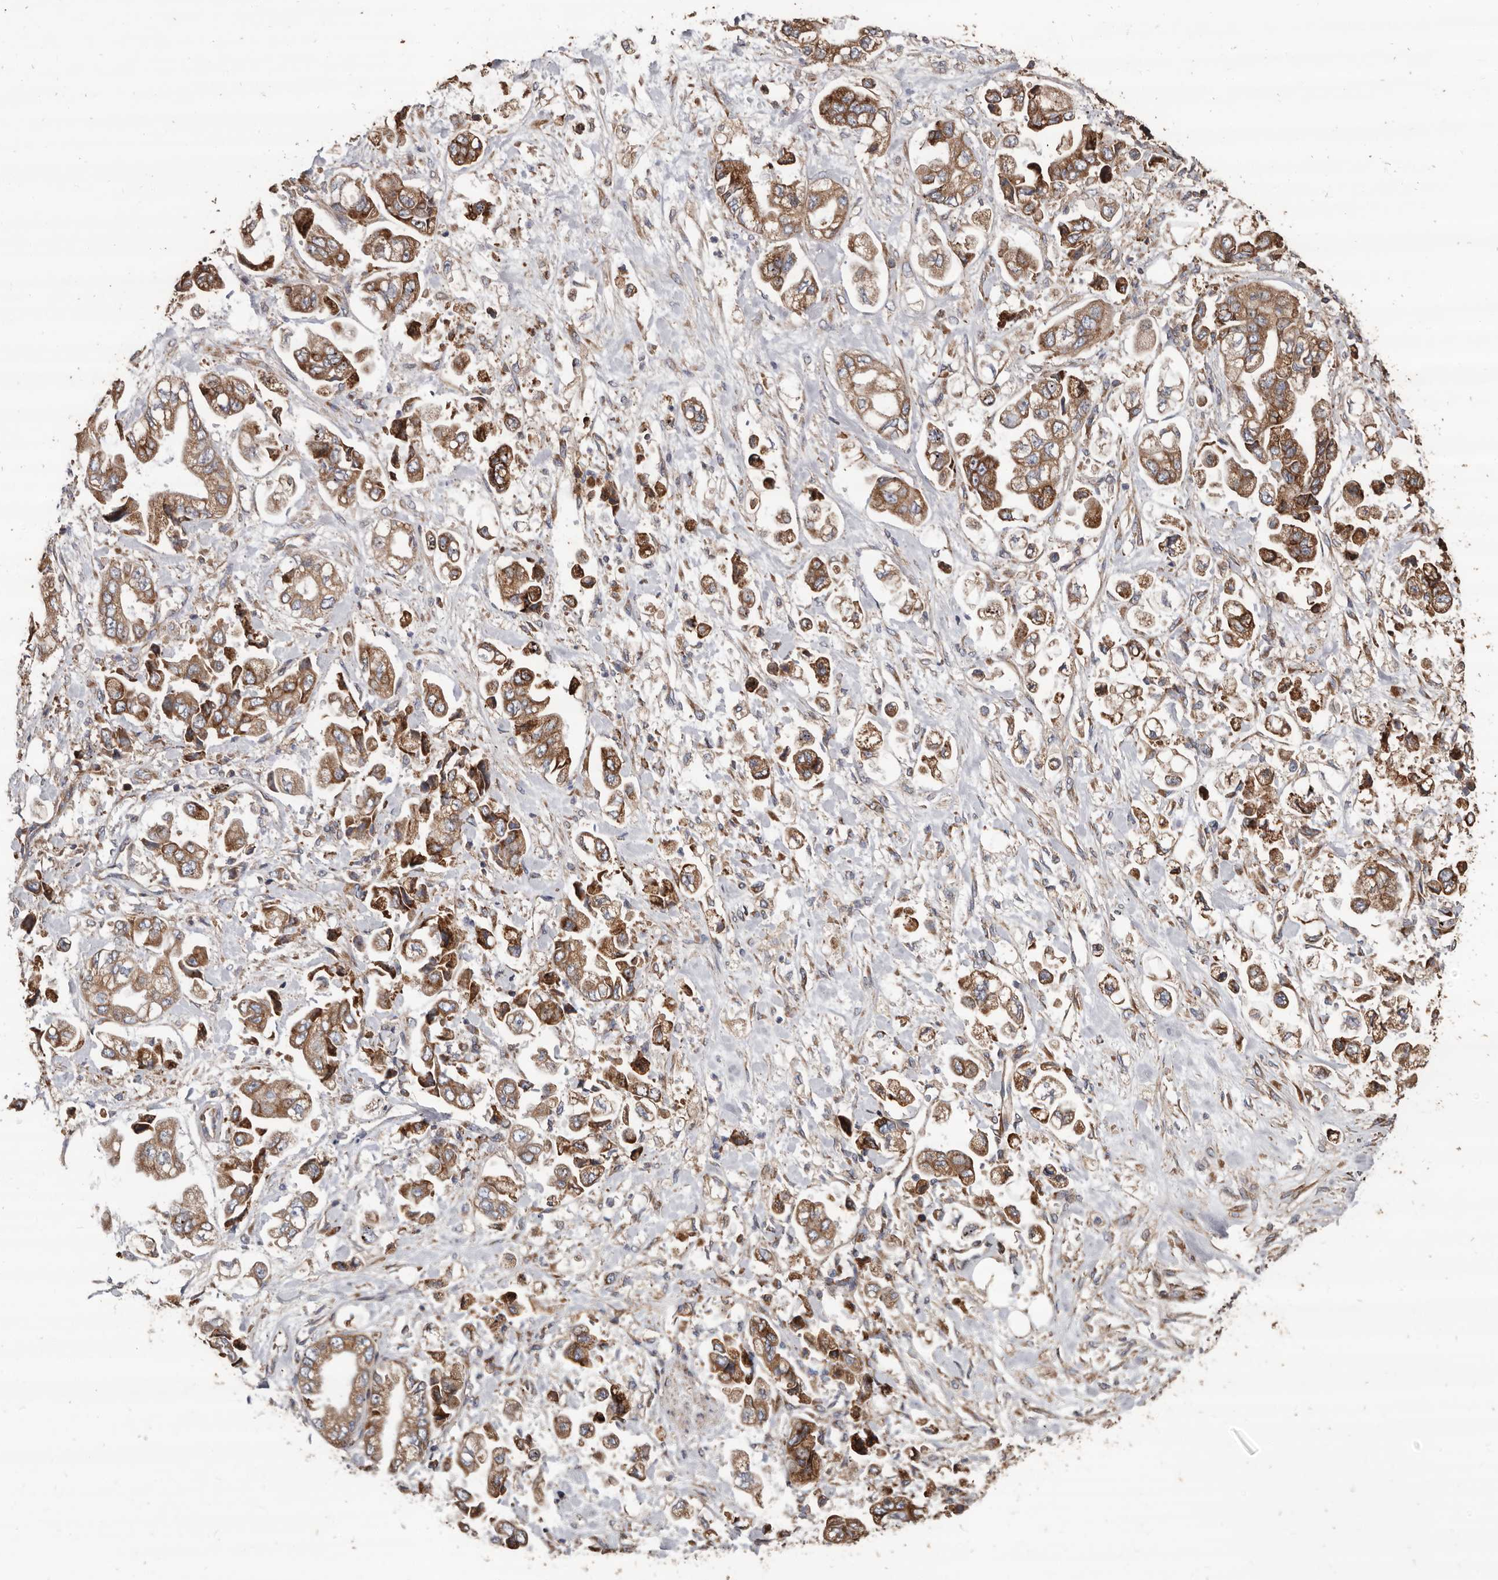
{"staining": {"intensity": "moderate", "quantity": ">75%", "location": "cytoplasmic/membranous"}, "tissue": "stomach cancer", "cell_type": "Tumor cells", "image_type": "cancer", "snomed": [{"axis": "morphology", "description": "Normal tissue, NOS"}, {"axis": "morphology", "description": "Adenocarcinoma, NOS"}, {"axis": "topography", "description": "Stomach"}], "caption": "Tumor cells reveal medium levels of moderate cytoplasmic/membranous positivity in about >75% of cells in adenocarcinoma (stomach).", "gene": "OSGIN2", "patient": {"sex": "male", "age": 62}}